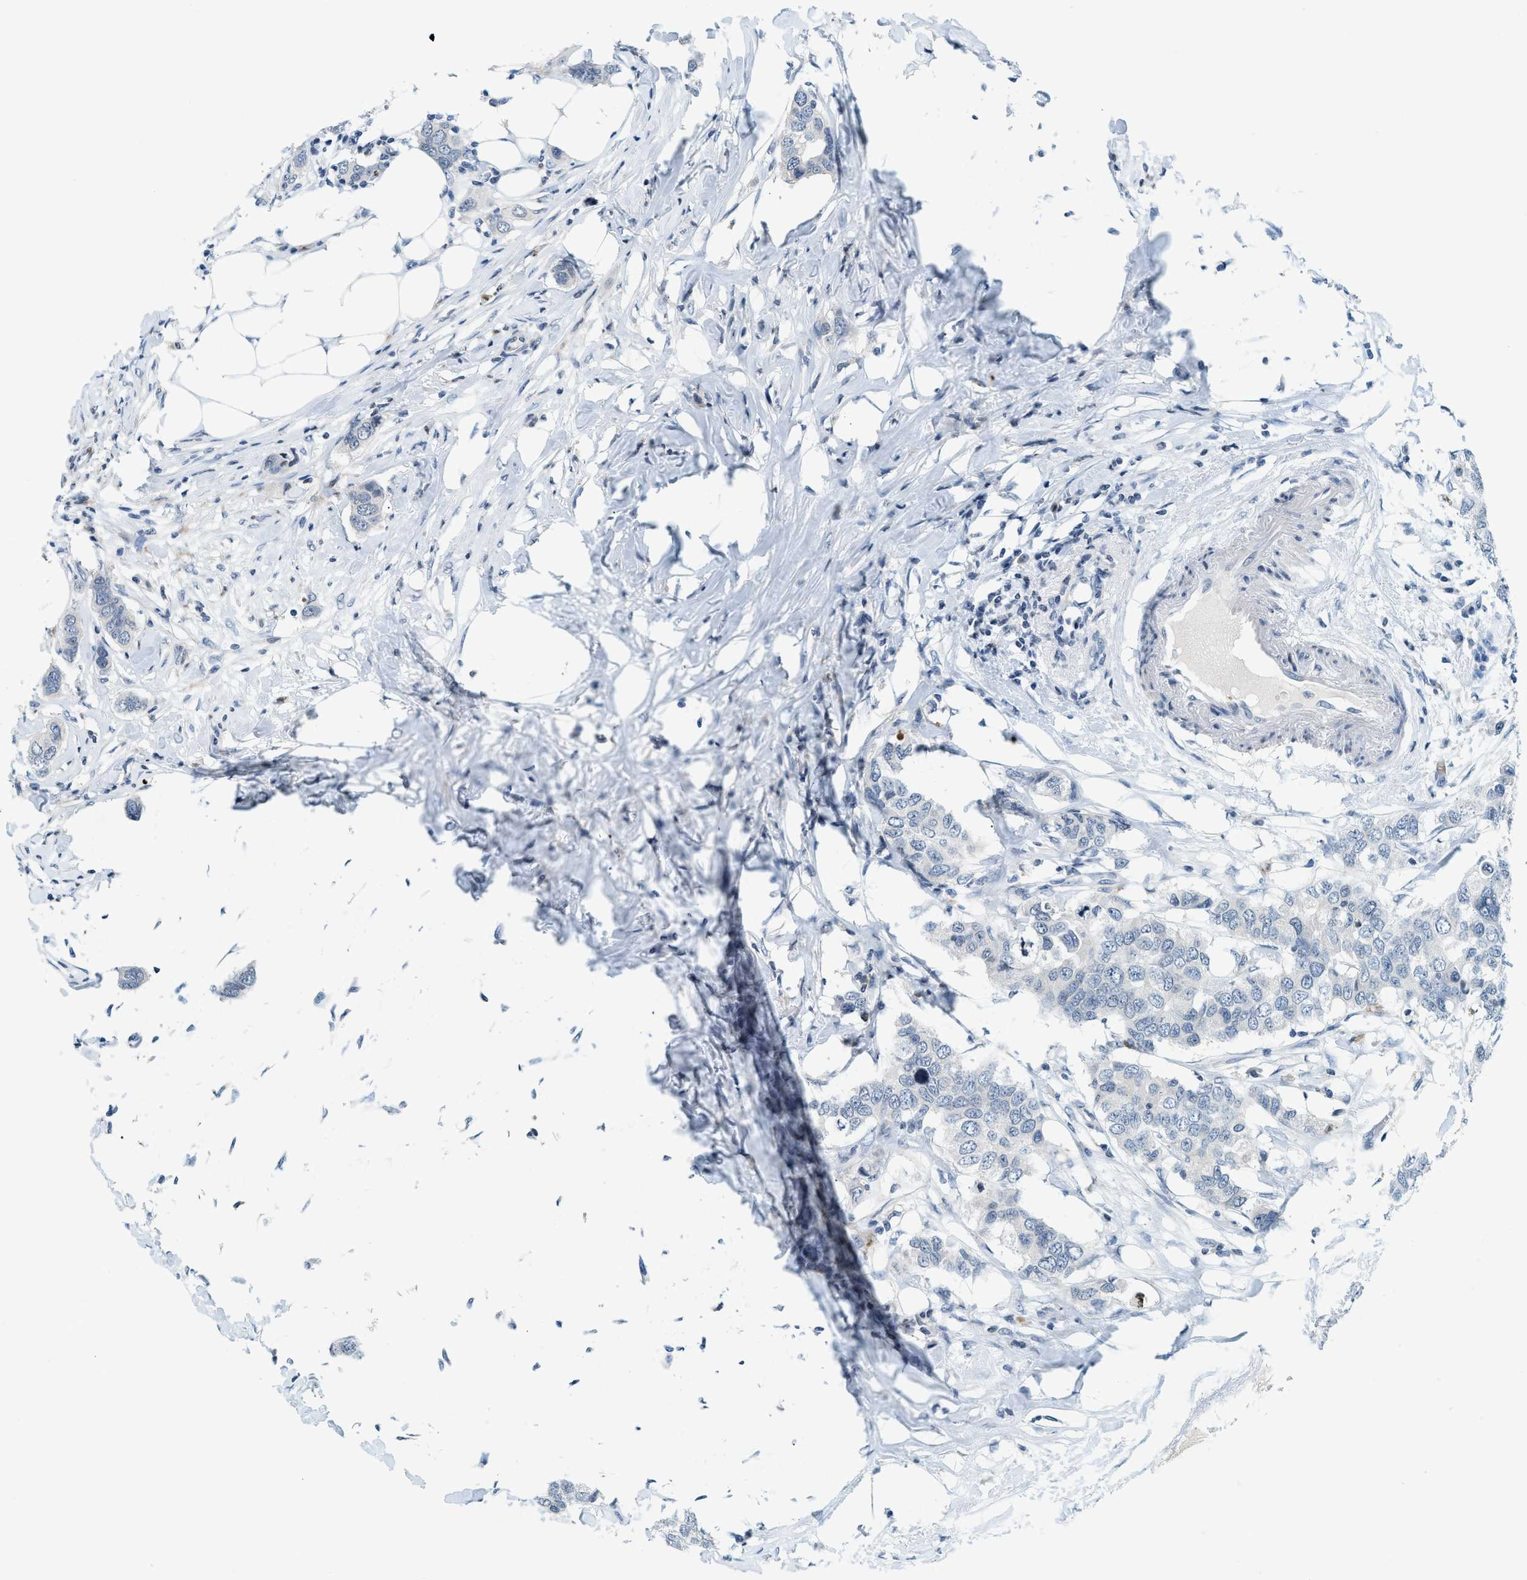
{"staining": {"intensity": "negative", "quantity": "none", "location": "none"}, "tissue": "breast cancer", "cell_type": "Tumor cells", "image_type": "cancer", "snomed": [{"axis": "morphology", "description": "Duct carcinoma"}, {"axis": "topography", "description": "Breast"}], "caption": "Tumor cells show no significant positivity in breast intraductal carcinoma. The staining is performed using DAB brown chromogen with nuclei counter-stained in using hematoxylin.", "gene": "UVRAG", "patient": {"sex": "female", "age": 50}}